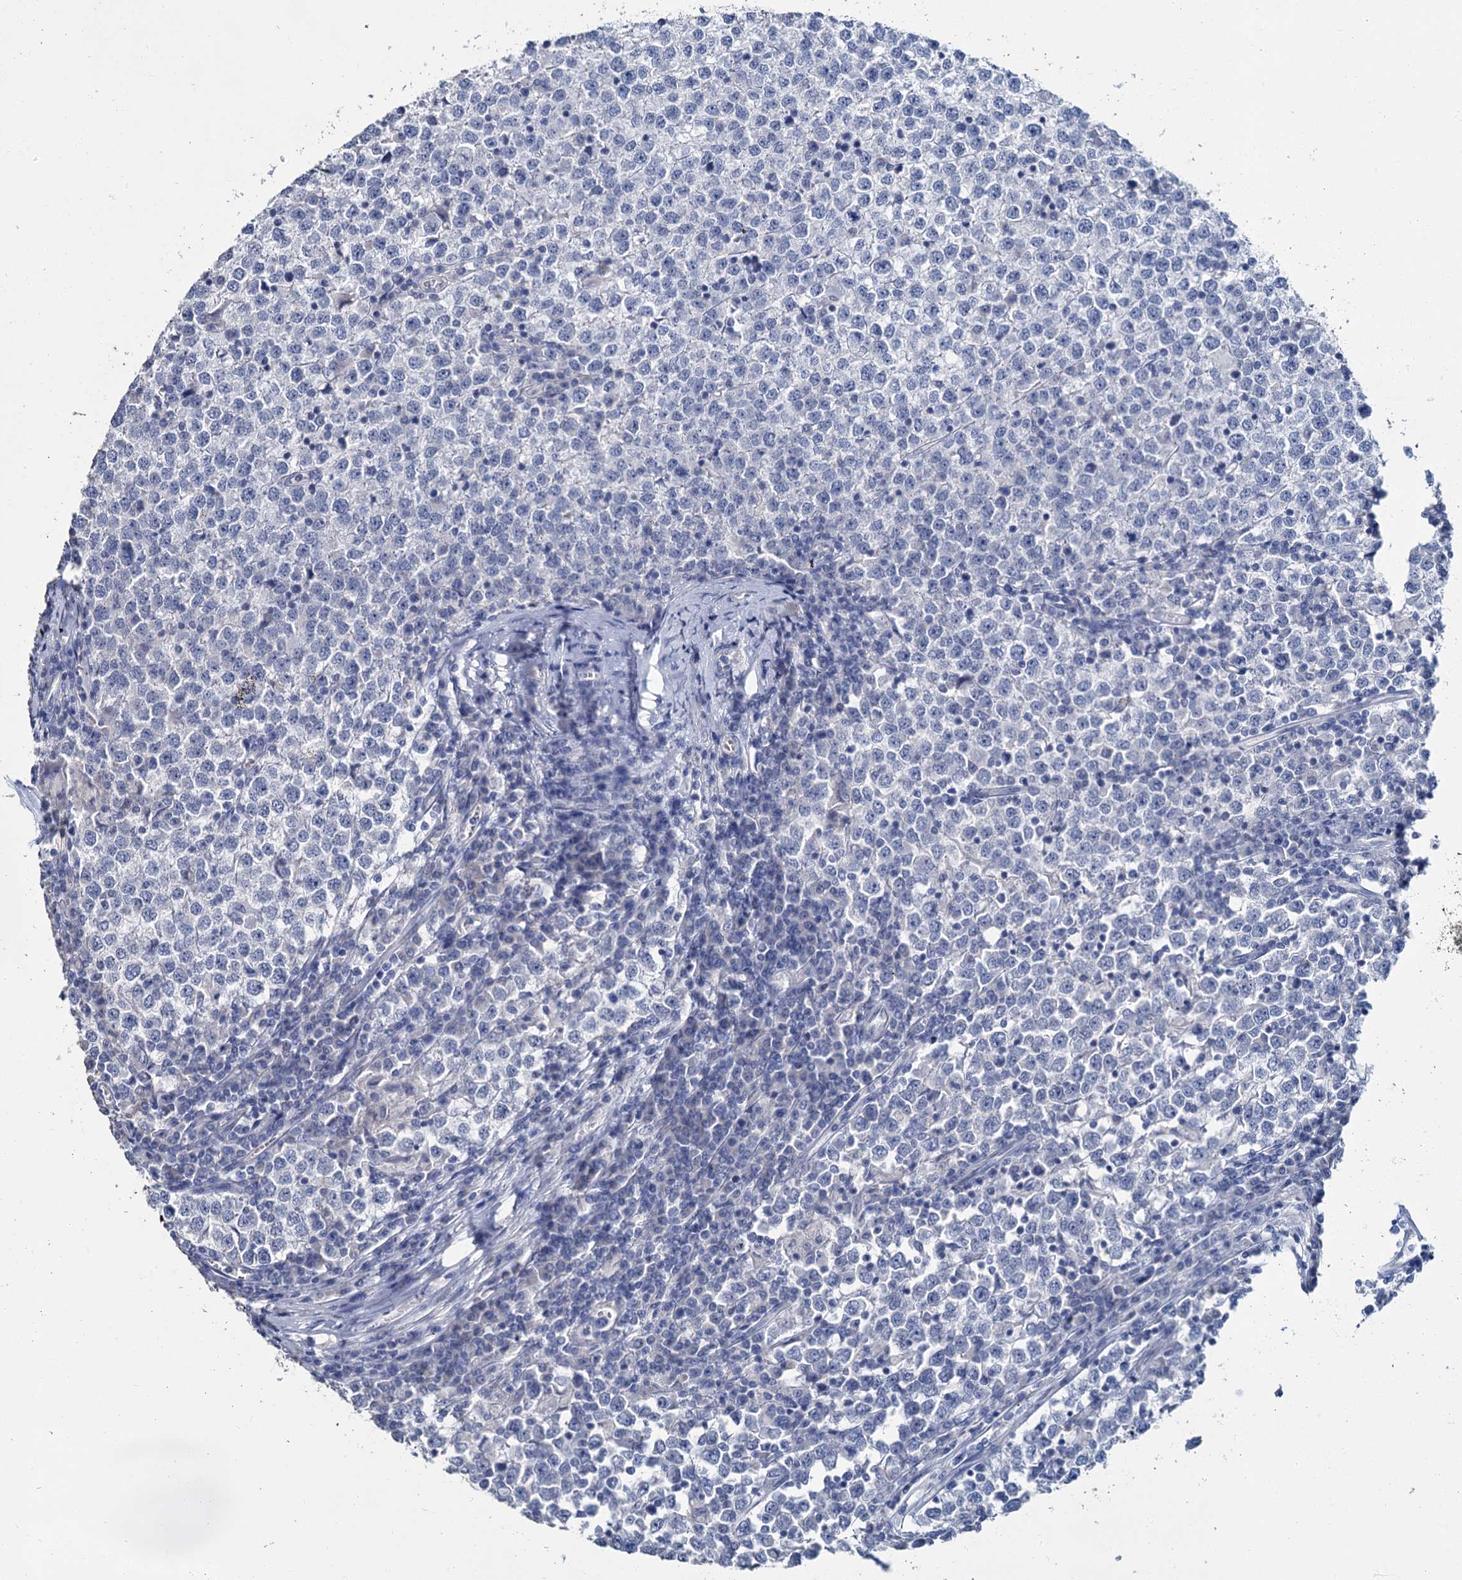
{"staining": {"intensity": "negative", "quantity": "none", "location": "none"}, "tissue": "testis cancer", "cell_type": "Tumor cells", "image_type": "cancer", "snomed": [{"axis": "morphology", "description": "Seminoma, NOS"}, {"axis": "topography", "description": "Testis"}], "caption": "DAB immunohistochemical staining of human testis cancer exhibits no significant expression in tumor cells.", "gene": "SNCB", "patient": {"sex": "male", "age": 65}}